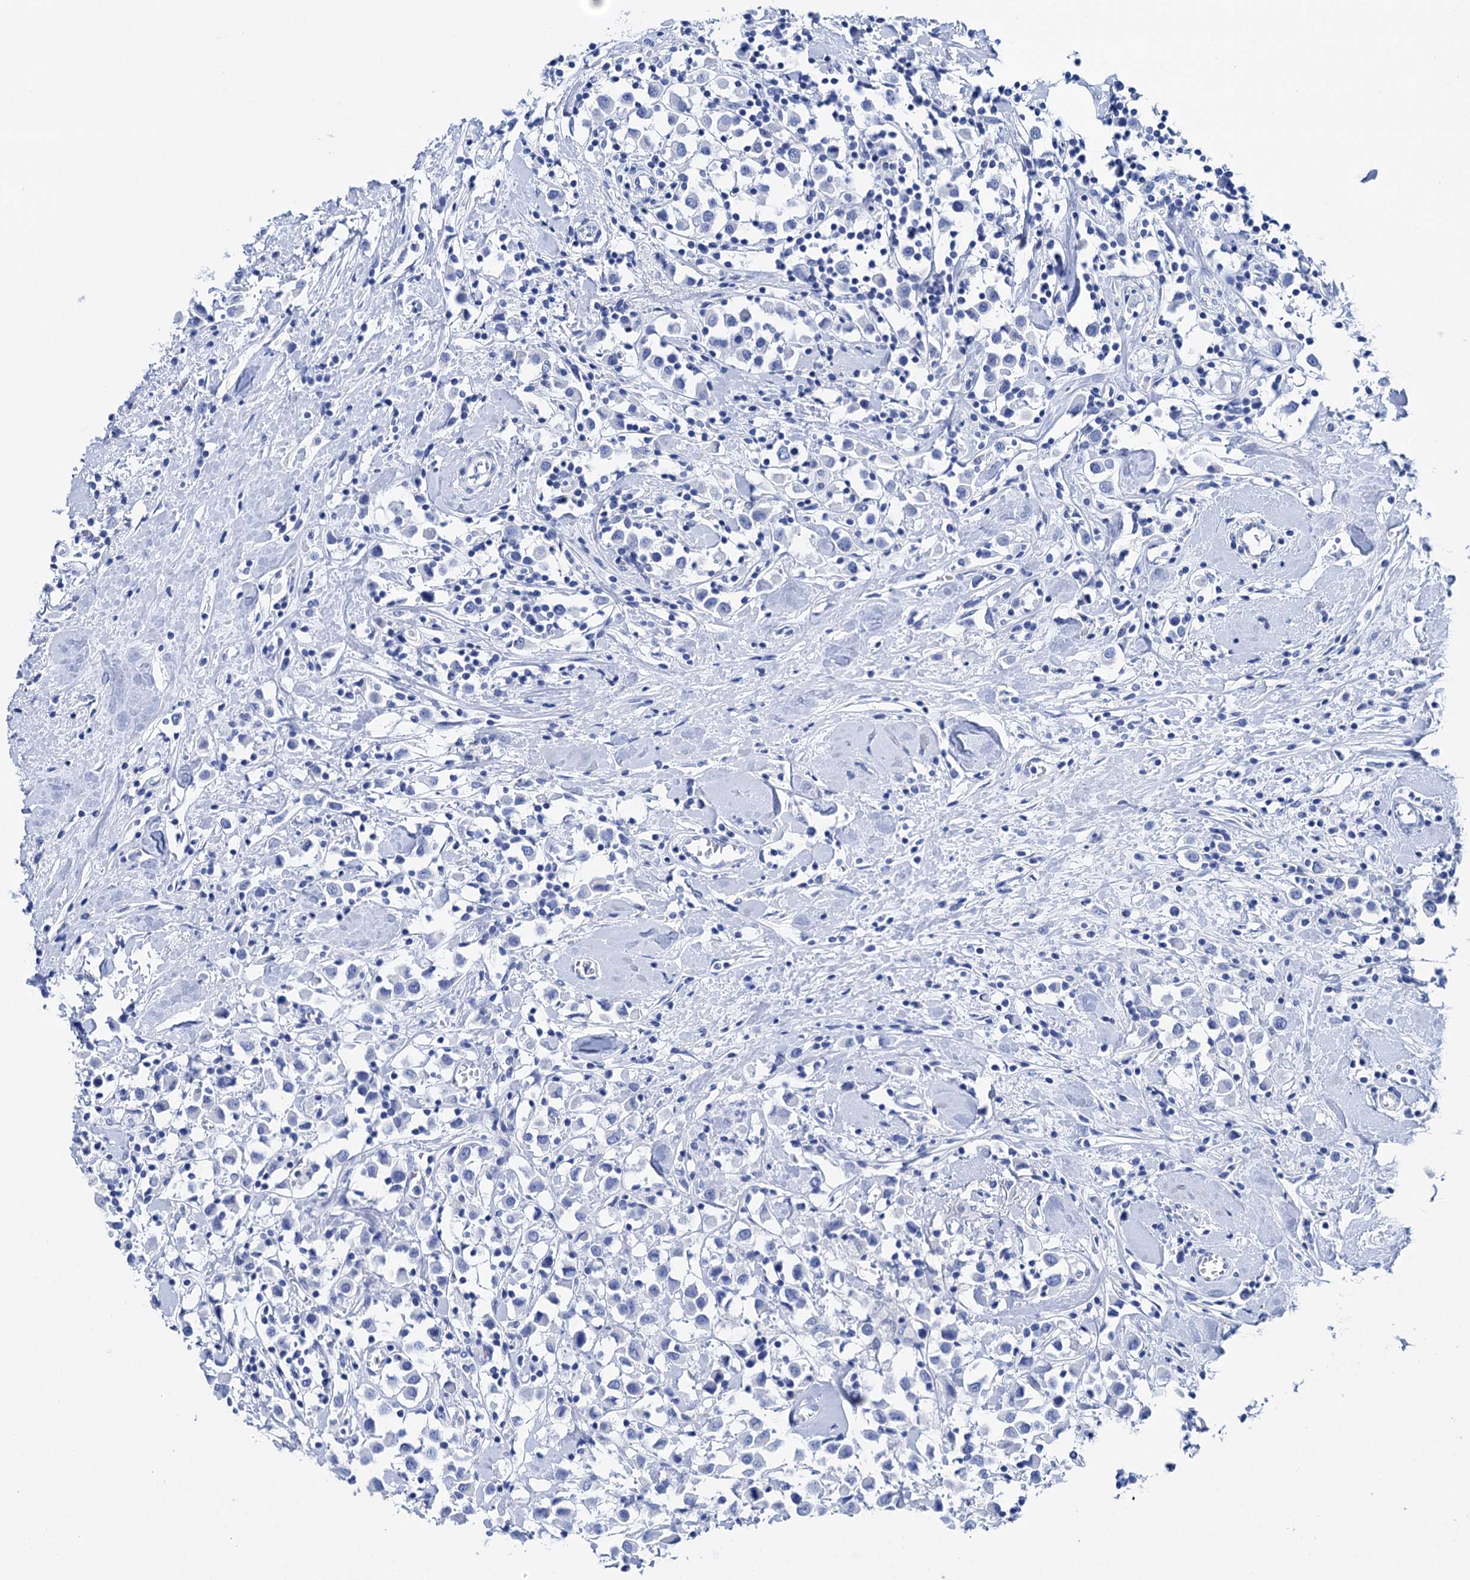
{"staining": {"intensity": "negative", "quantity": "none", "location": "none"}, "tissue": "breast cancer", "cell_type": "Tumor cells", "image_type": "cancer", "snomed": [{"axis": "morphology", "description": "Duct carcinoma"}, {"axis": "topography", "description": "Breast"}], "caption": "Immunohistochemistry (IHC) image of breast infiltrating ductal carcinoma stained for a protein (brown), which shows no expression in tumor cells.", "gene": "BRINP1", "patient": {"sex": "female", "age": 61}}